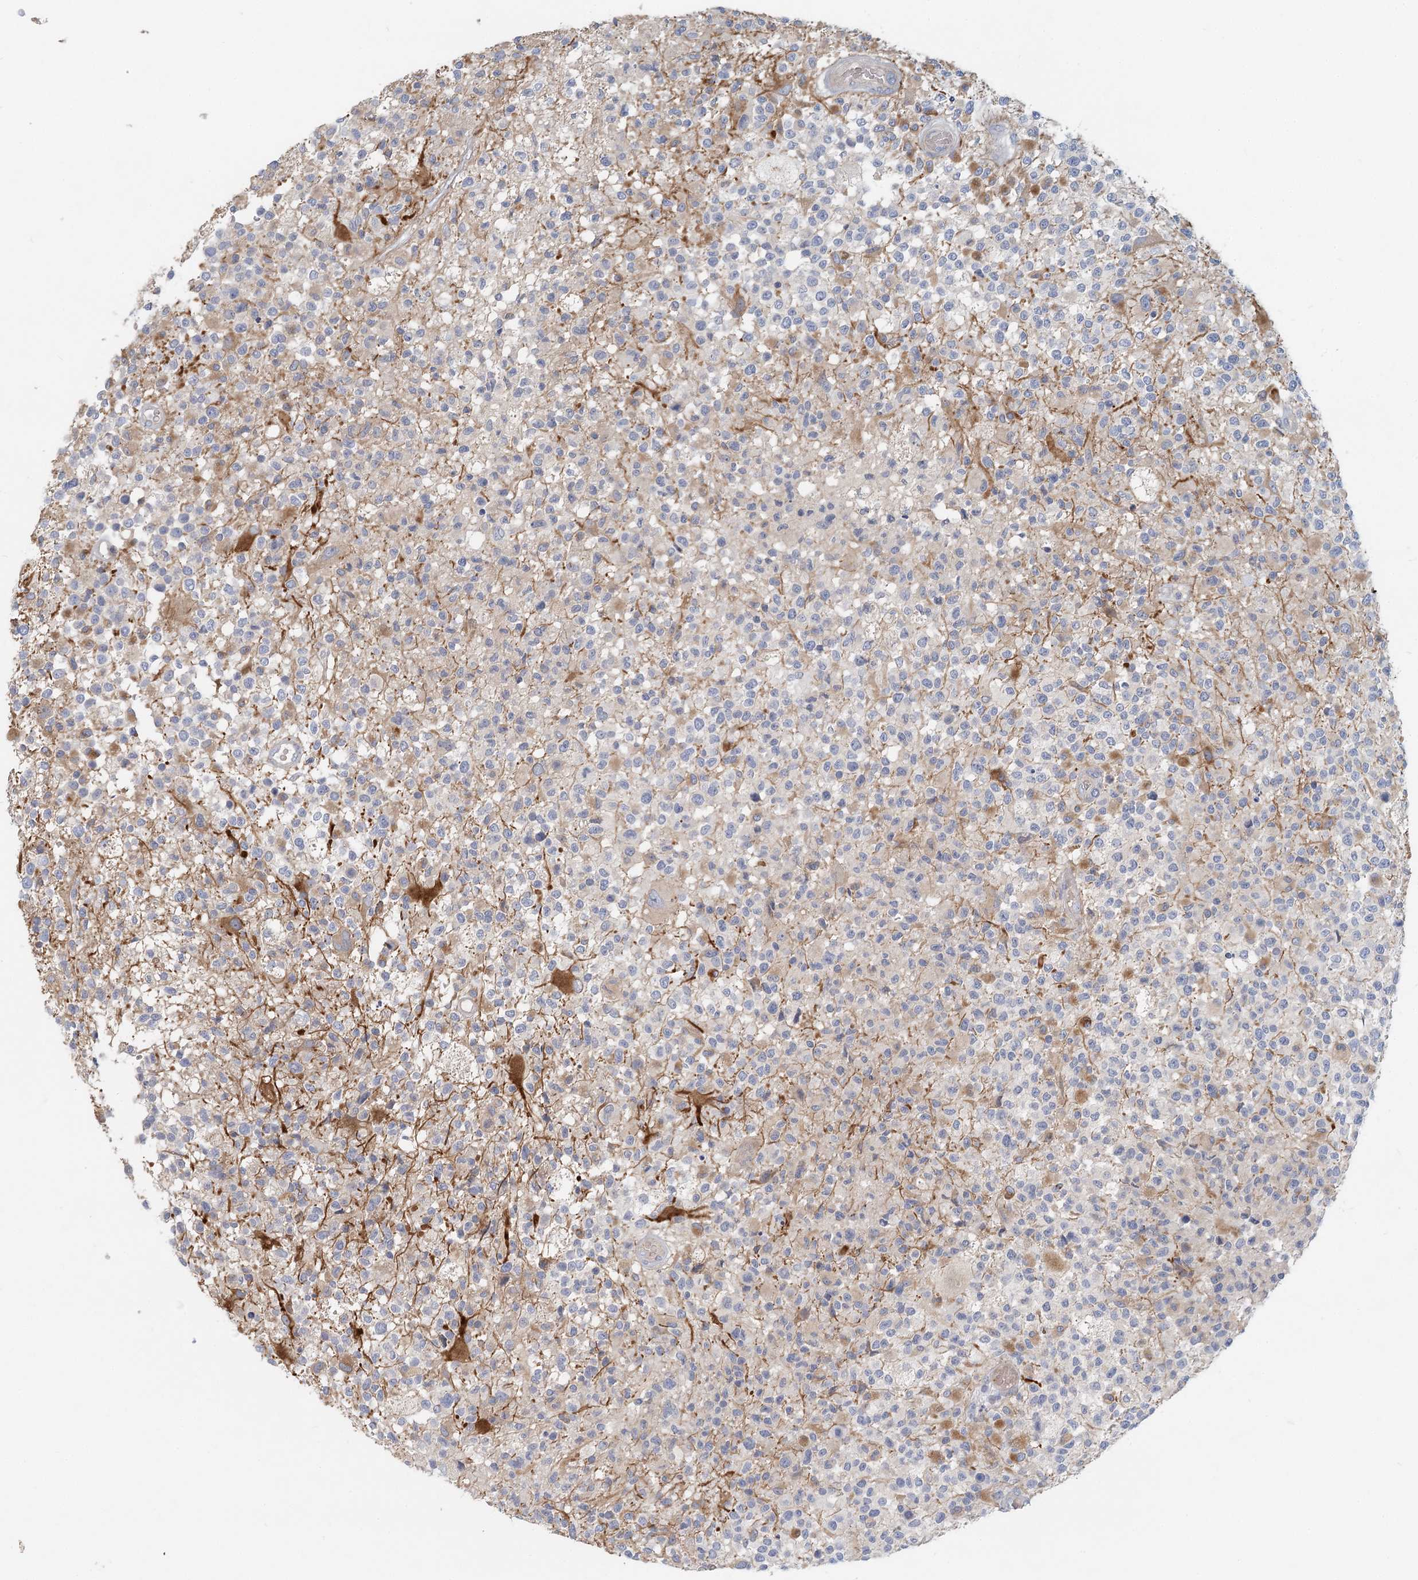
{"staining": {"intensity": "moderate", "quantity": "<25%", "location": "cytoplasmic/membranous"}, "tissue": "glioma", "cell_type": "Tumor cells", "image_type": "cancer", "snomed": [{"axis": "morphology", "description": "Glioma, malignant, High grade"}, {"axis": "morphology", "description": "Glioblastoma, NOS"}, {"axis": "topography", "description": "Brain"}], "caption": "The photomicrograph exhibits staining of glioma, revealing moderate cytoplasmic/membranous protein expression (brown color) within tumor cells.", "gene": "DNMBP", "patient": {"sex": "male", "age": 60}}